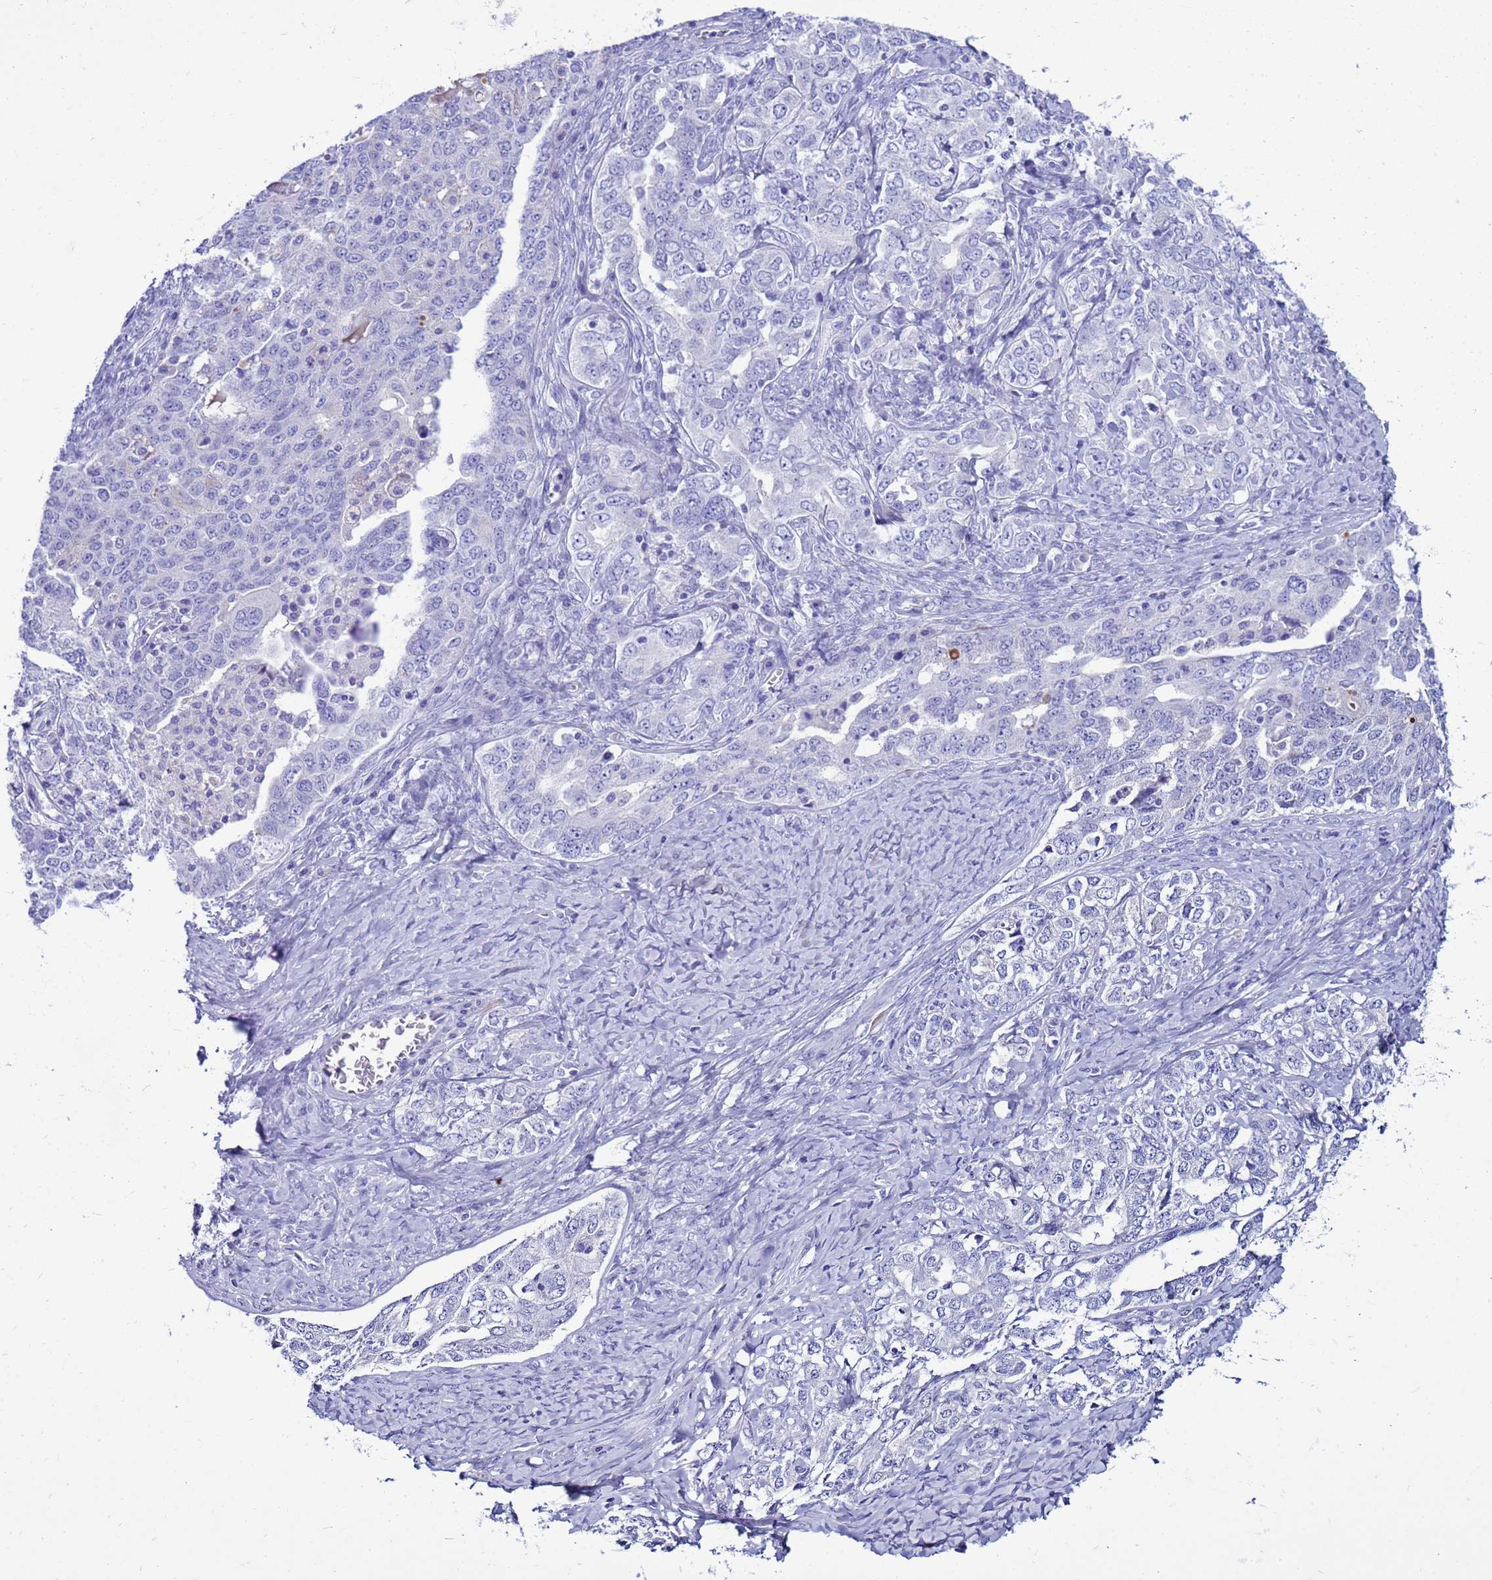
{"staining": {"intensity": "negative", "quantity": "none", "location": "none"}, "tissue": "ovarian cancer", "cell_type": "Tumor cells", "image_type": "cancer", "snomed": [{"axis": "morphology", "description": "Carcinoma, endometroid"}, {"axis": "topography", "description": "Ovary"}], "caption": "Tumor cells show no significant staining in endometroid carcinoma (ovarian).", "gene": "SYCN", "patient": {"sex": "female", "age": 62}}